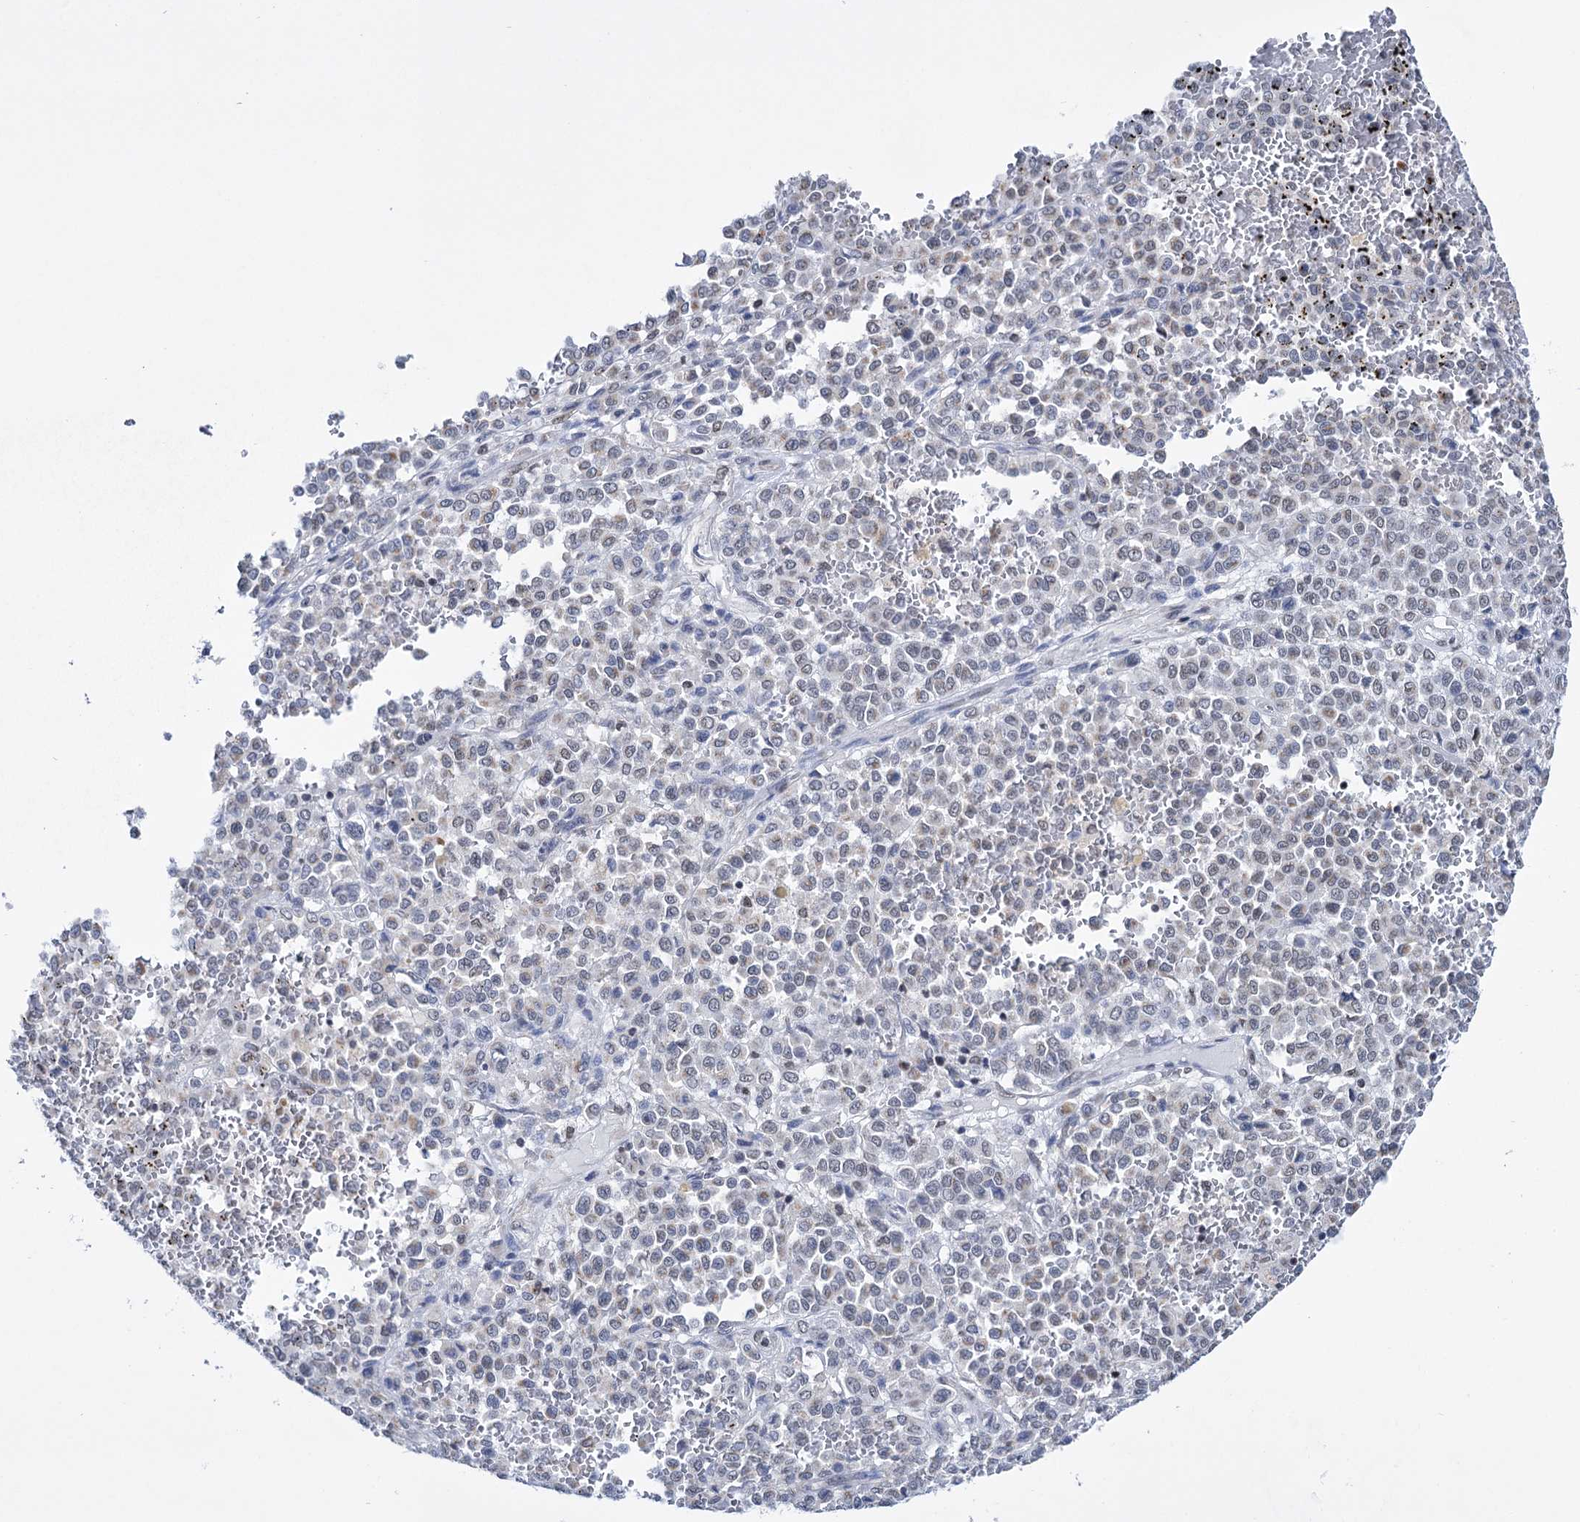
{"staining": {"intensity": "negative", "quantity": "none", "location": "none"}, "tissue": "melanoma", "cell_type": "Tumor cells", "image_type": "cancer", "snomed": [{"axis": "morphology", "description": "Malignant melanoma, Metastatic site"}, {"axis": "topography", "description": "Pancreas"}], "caption": "Tumor cells are negative for protein expression in human malignant melanoma (metastatic site).", "gene": "ABHD10", "patient": {"sex": "female", "age": 30}}